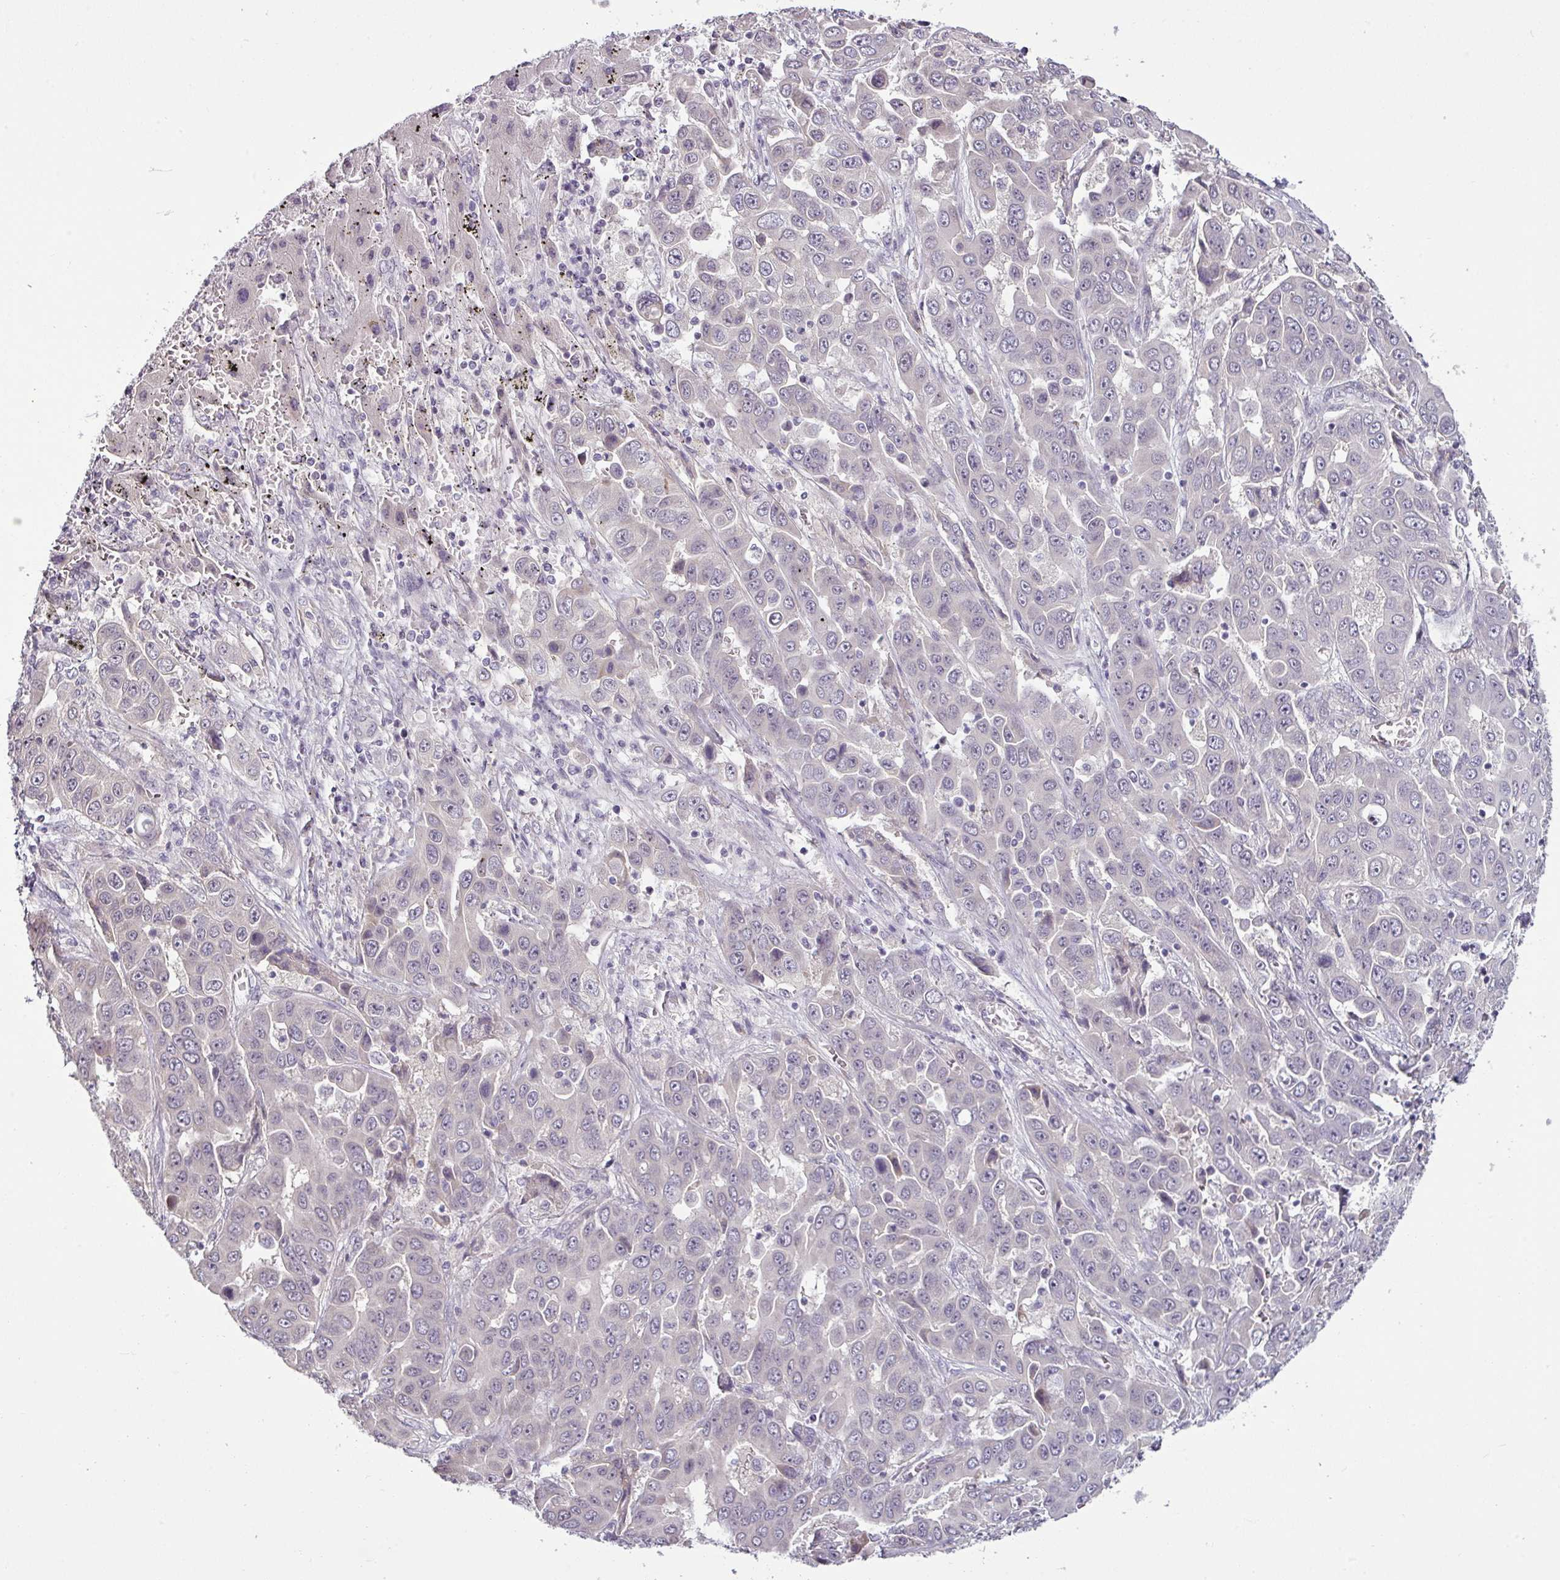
{"staining": {"intensity": "negative", "quantity": "none", "location": "none"}, "tissue": "liver cancer", "cell_type": "Tumor cells", "image_type": "cancer", "snomed": [{"axis": "morphology", "description": "Cholangiocarcinoma"}, {"axis": "topography", "description": "Liver"}], "caption": "This is a photomicrograph of immunohistochemistry (IHC) staining of liver cholangiocarcinoma, which shows no staining in tumor cells. Brightfield microscopy of IHC stained with DAB (brown) and hematoxylin (blue), captured at high magnification.", "gene": "OR52D1", "patient": {"sex": "female", "age": 52}}